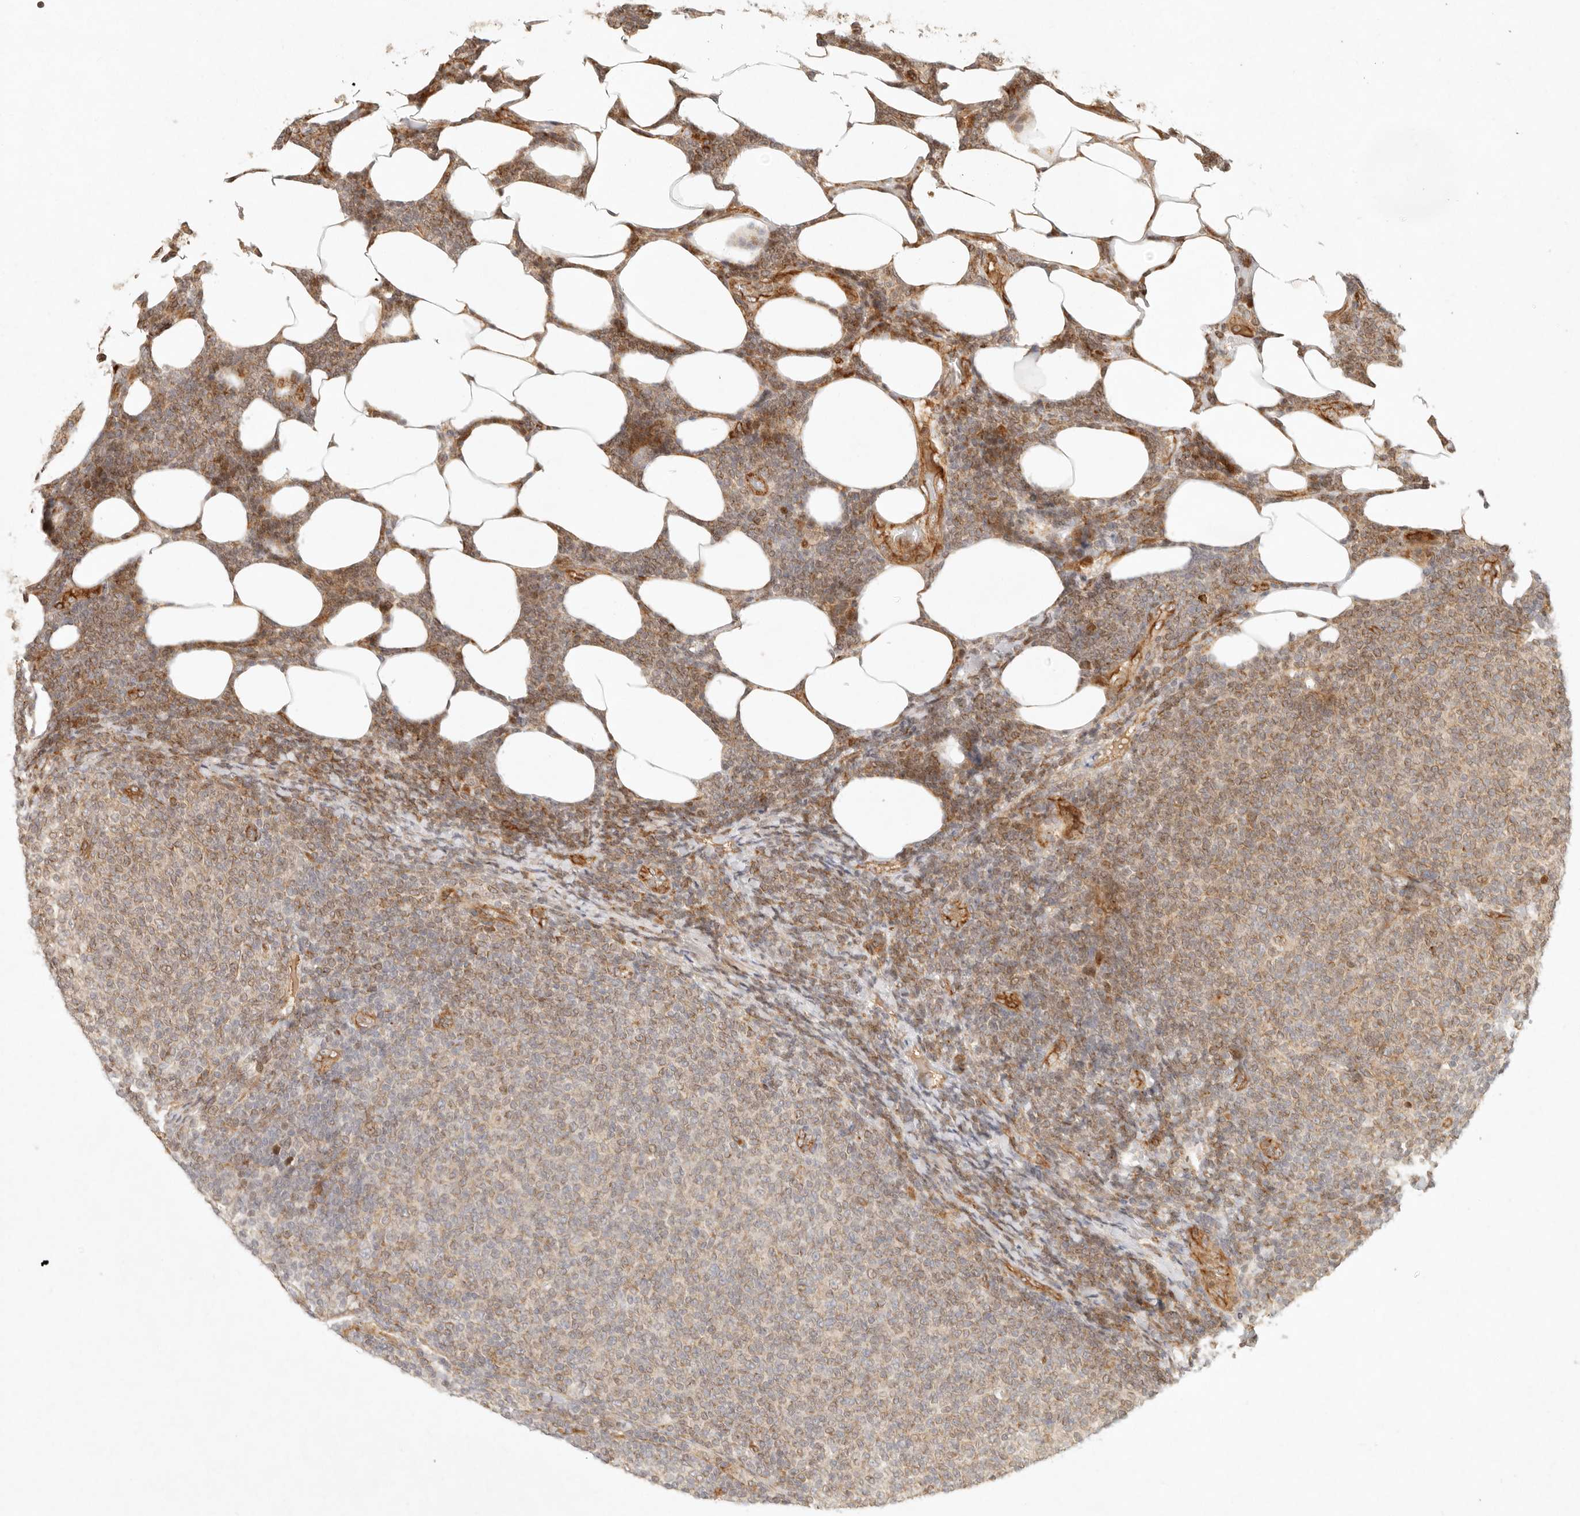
{"staining": {"intensity": "weak", "quantity": "<25%", "location": "cytoplasmic/membranous"}, "tissue": "lymphoma", "cell_type": "Tumor cells", "image_type": "cancer", "snomed": [{"axis": "morphology", "description": "Malignant lymphoma, non-Hodgkin's type, Low grade"}, {"axis": "topography", "description": "Lymph node"}], "caption": "Tumor cells are negative for protein expression in human low-grade malignant lymphoma, non-Hodgkin's type.", "gene": "KLHL38", "patient": {"sex": "male", "age": 66}}